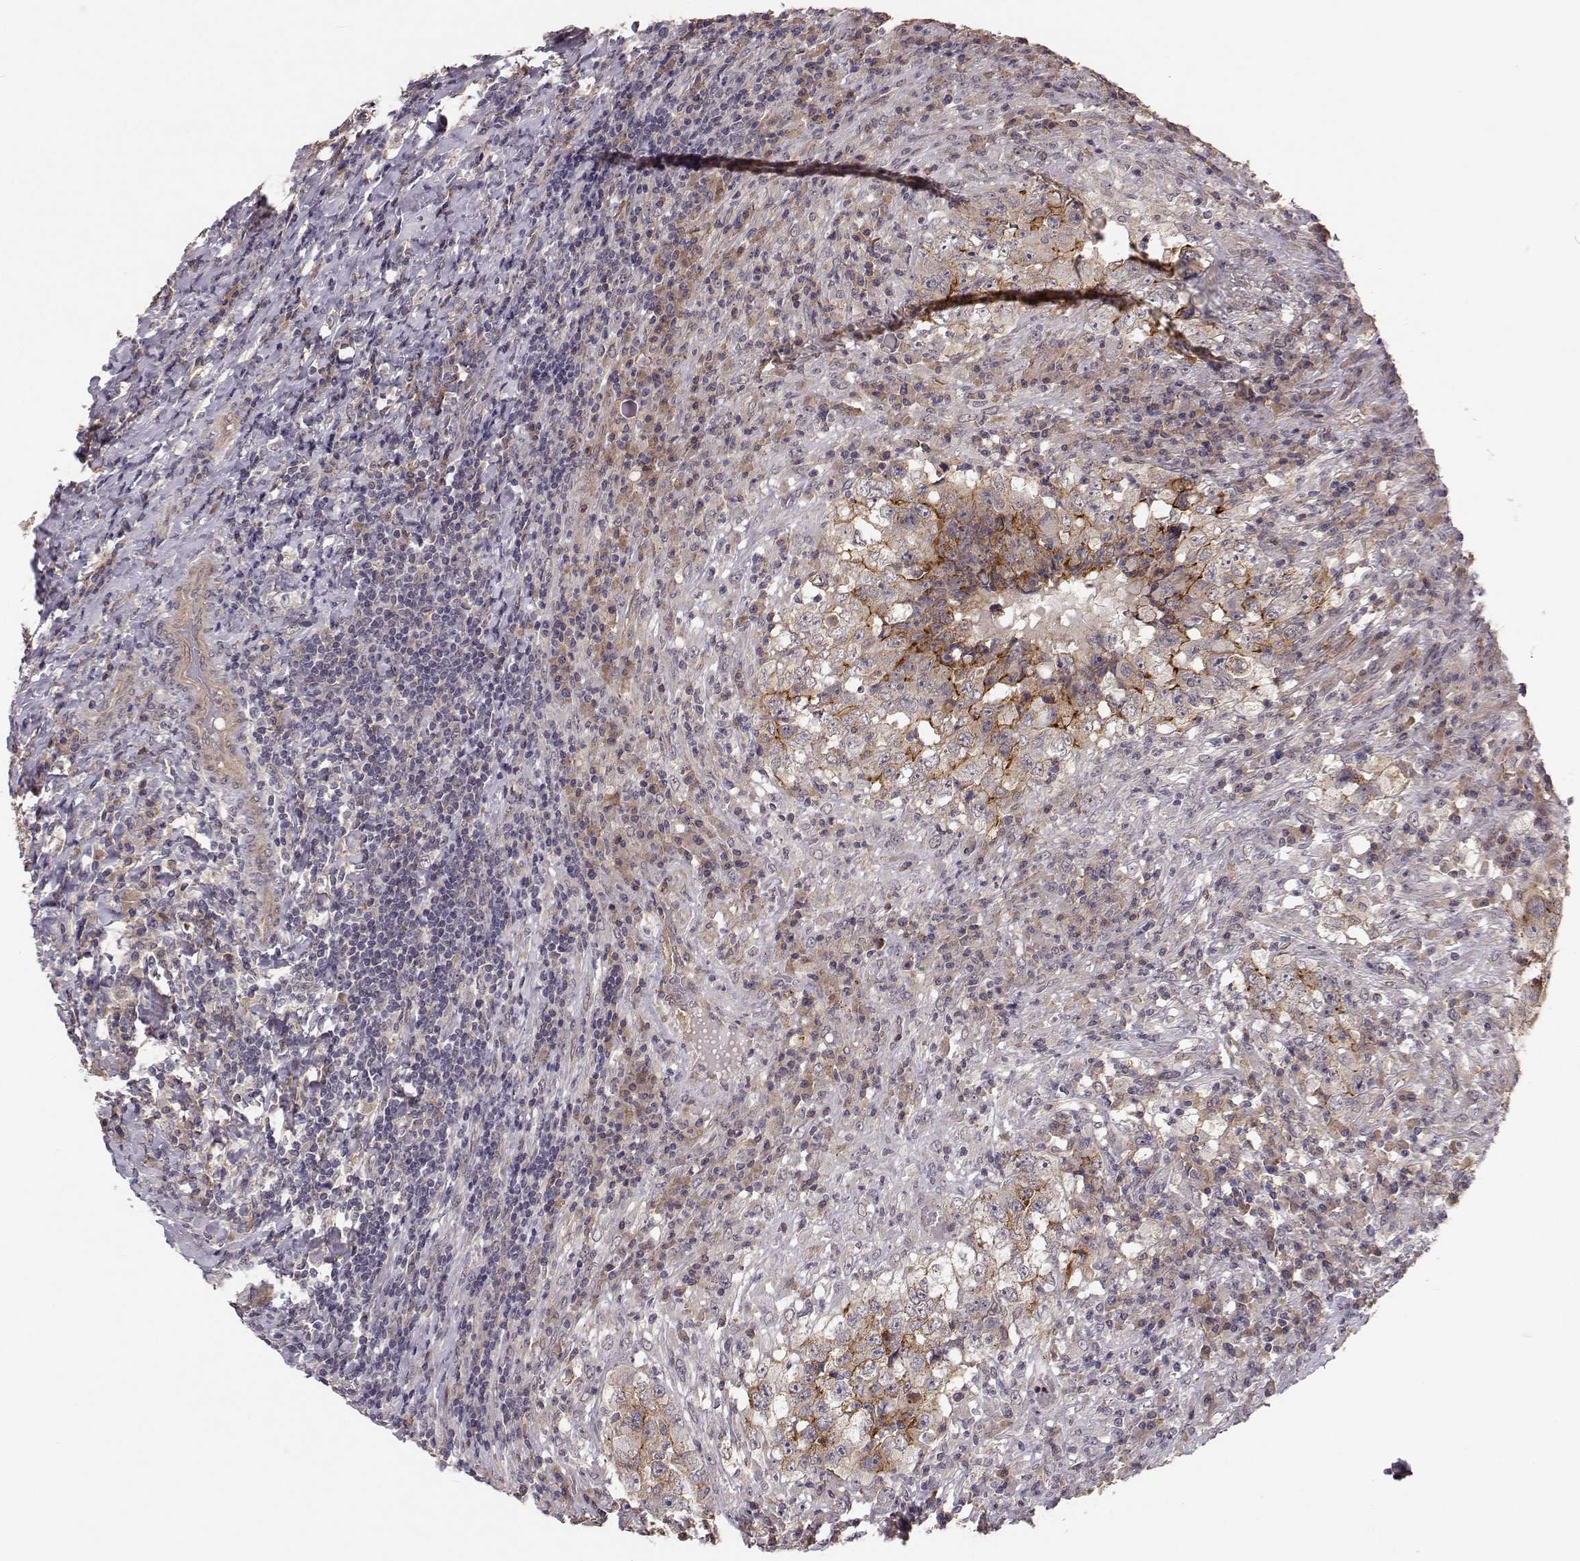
{"staining": {"intensity": "moderate", "quantity": "<25%", "location": "cytoplasmic/membranous"}, "tissue": "testis cancer", "cell_type": "Tumor cells", "image_type": "cancer", "snomed": [{"axis": "morphology", "description": "Necrosis, NOS"}, {"axis": "morphology", "description": "Carcinoma, Embryonal, NOS"}, {"axis": "topography", "description": "Testis"}], "caption": "This image exhibits testis cancer stained with IHC to label a protein in brown. The cytoplasmic/membranous of tumor cells show moderate positivity for the protein. Nuclei are counter-stained blue.", "gene": "PLEKHG3", "patient": {"sex": "male", "age": 19}}